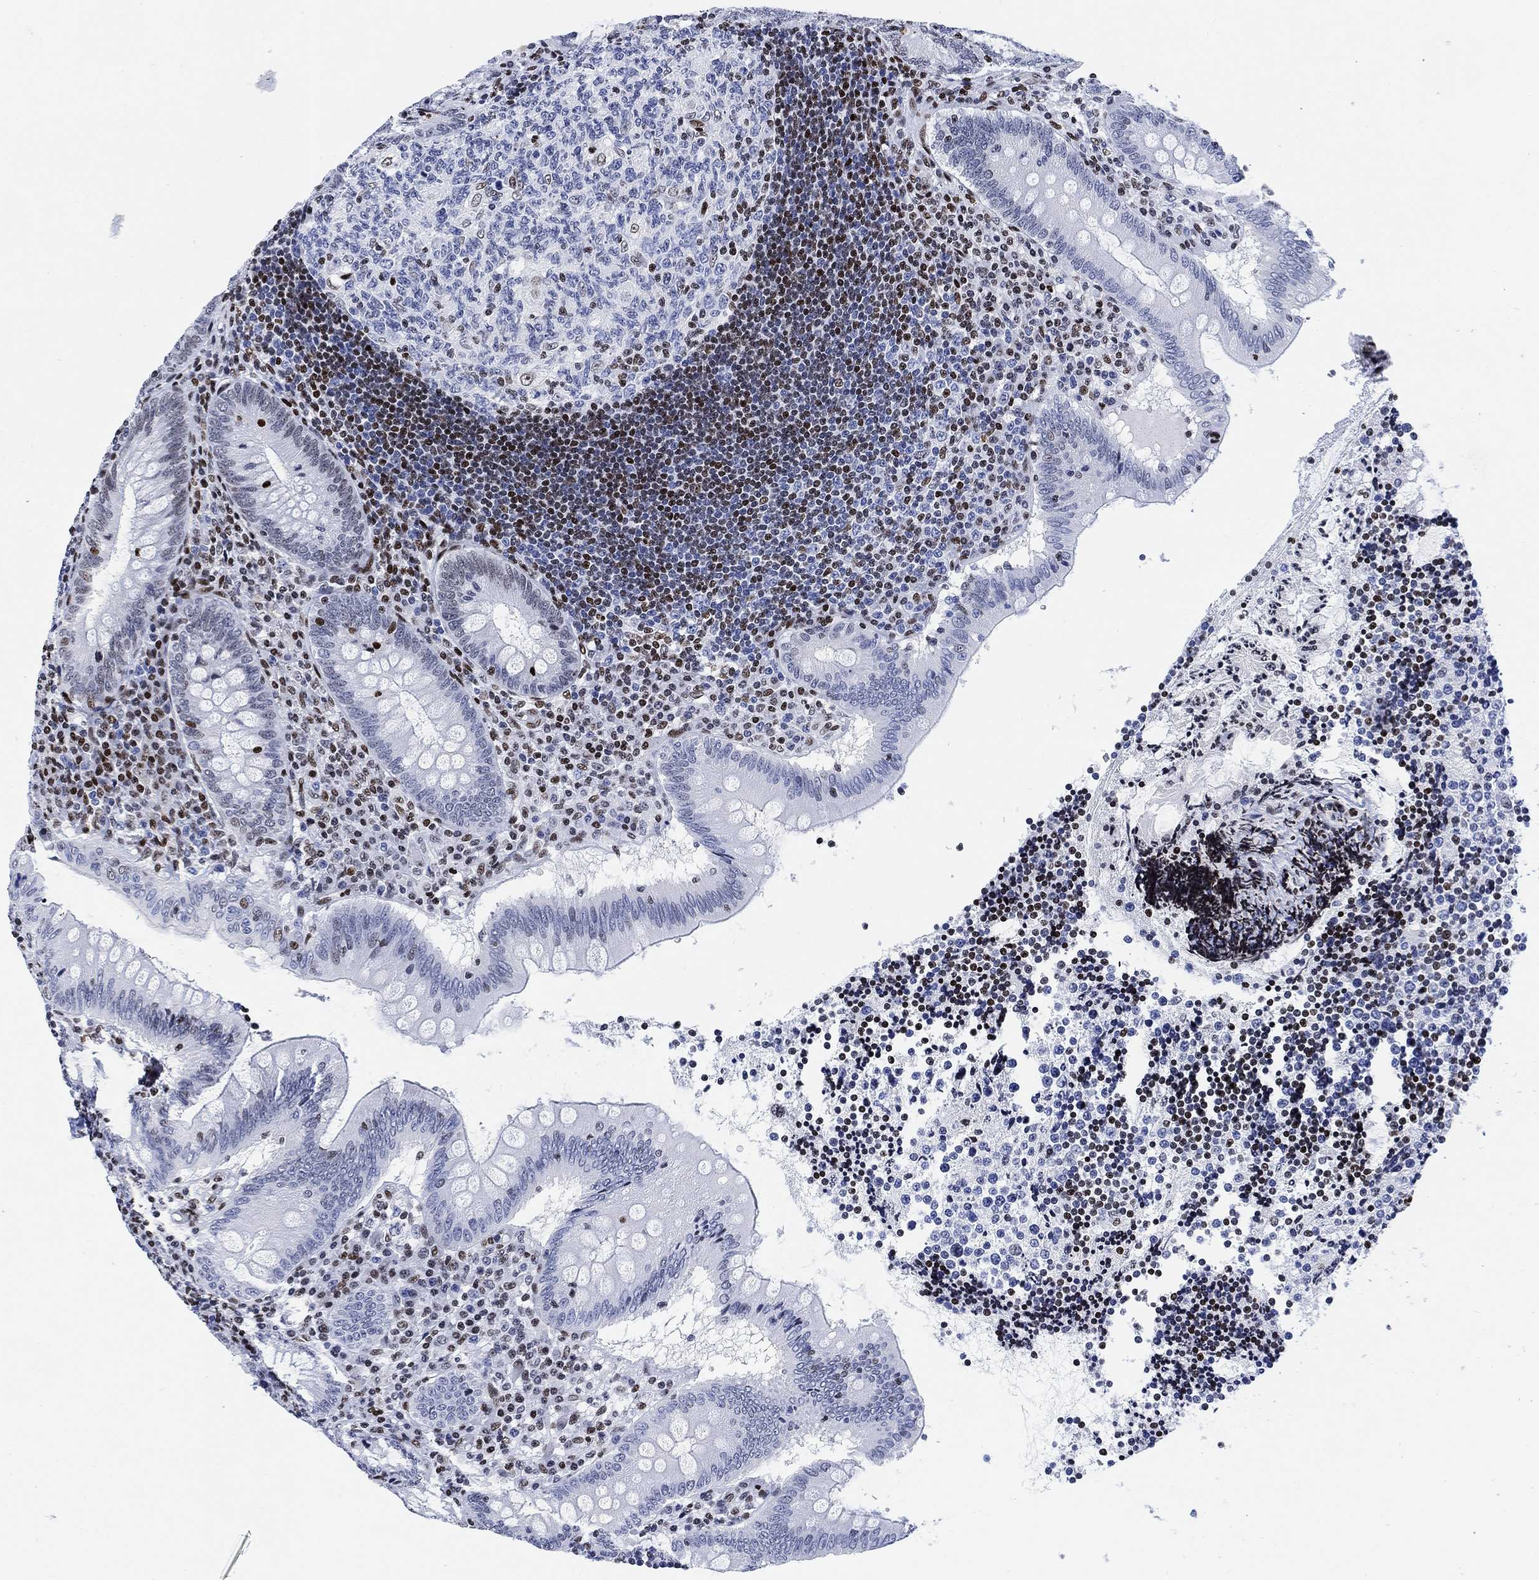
{"staining": {"intensity": "strong", "quantity": "<25%", "location": "nuclear"}, "tissue": "appendix", "cell_type": "Glandular cells", "image_type": "normal", "snomed": [{"axis": "morphology", "description": "Normal tissue, NOS"}, {"axis": "morphology", "description": "Inflammation, NOS"}, {"axis": "topography", "description": "Appendix"}], "caption": "Immunohistochemical staining of normal human appendix reveals strong nuclear protein positivity in about <25% of glandular cells. (DAB IHC, brown staining for protein, blue staining for nuclei).", "gene": "H1", "patient": {"sex": "male", "age": 16}}